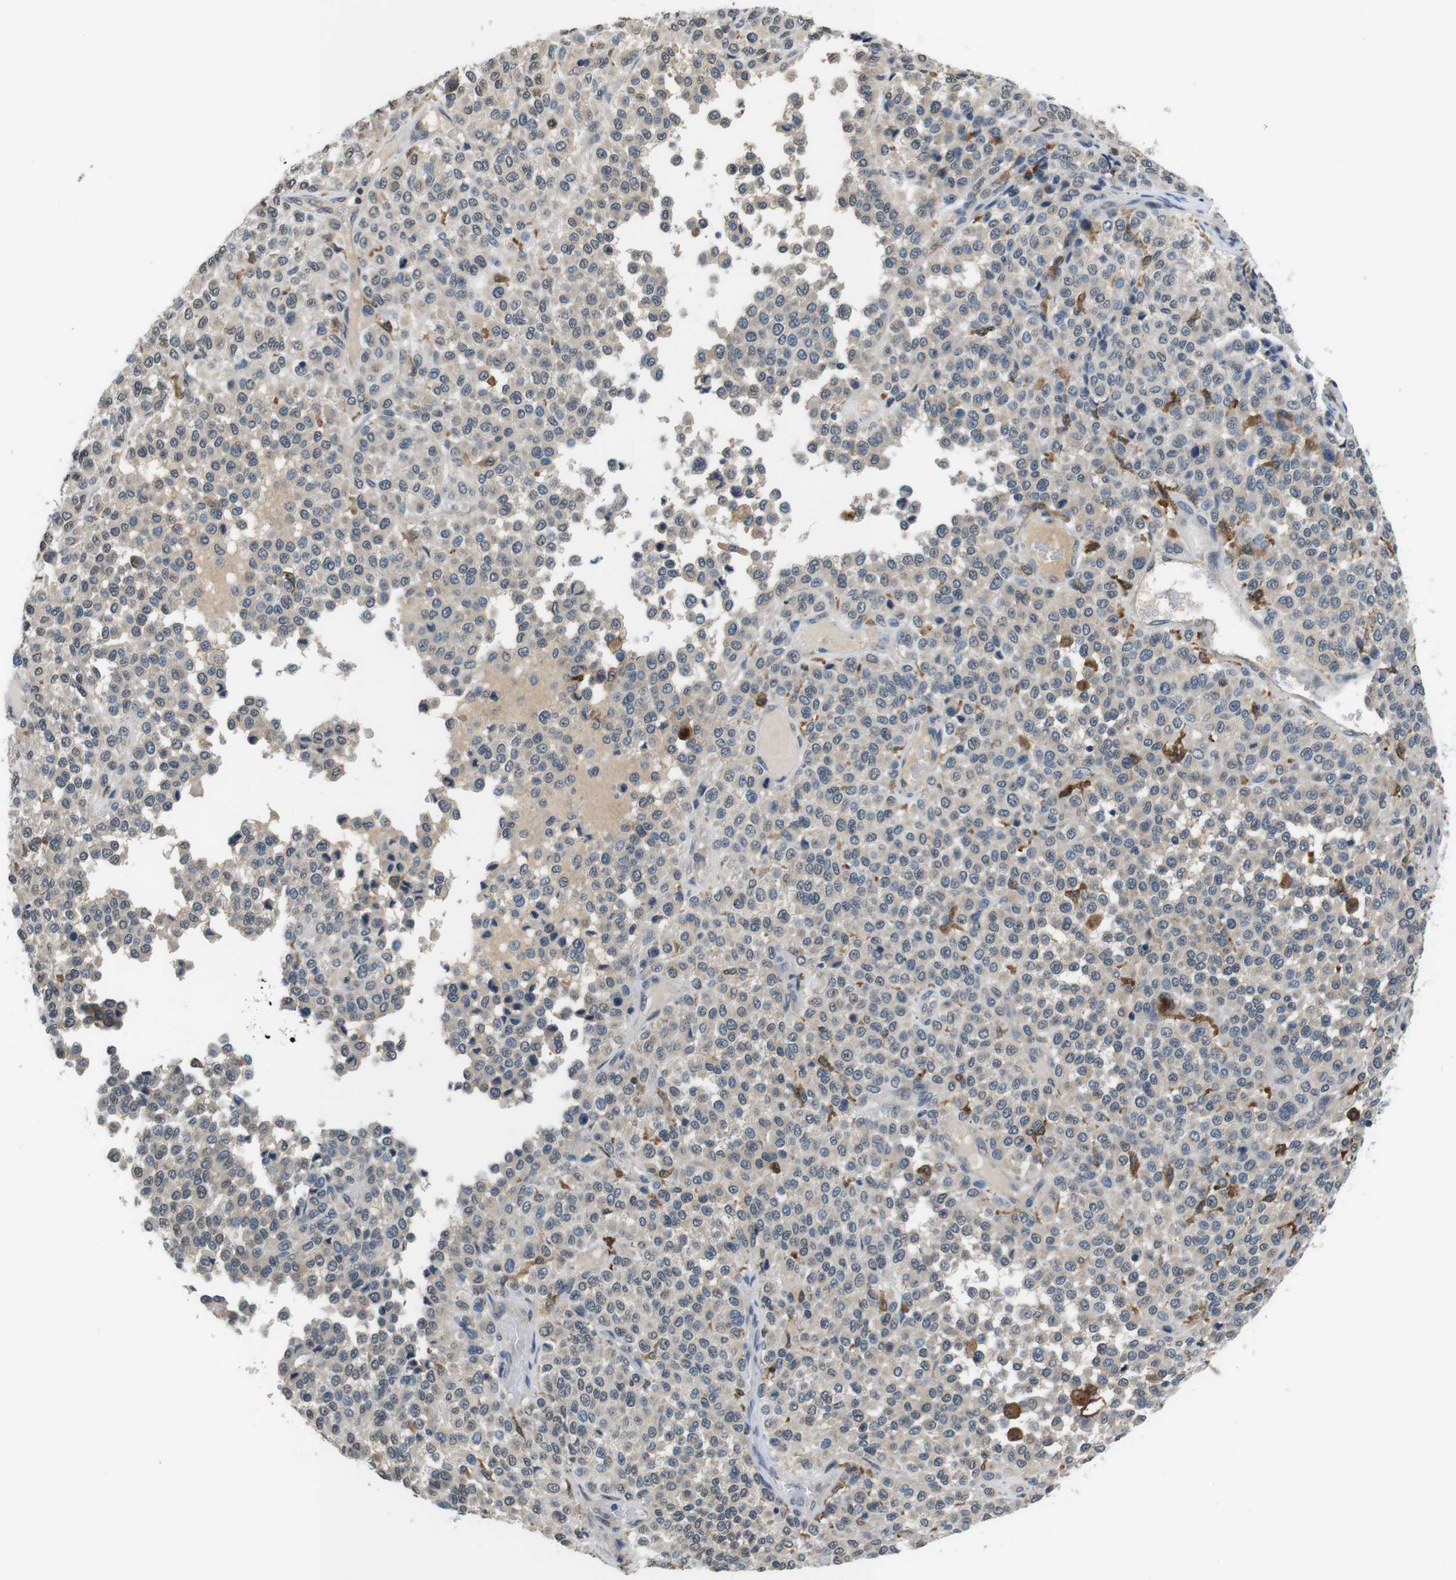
{"staining": {"intensity": "negative", "quantity": "none", "location": "none"}, "tissue": "melanoma", "cell_type": "Tumor cells", "image_type": "cancer", "snomed": [{"axis": "morphology", "description": "Malignant melanoma, Metastatic site"}, {"axis": "topography", "description": "Pancreas"}], "caption": "A high-resolution image shows immunohistochemistry staining of melanoma, which displays no significant expression in tumor cells.", "gene": "CD163L1", "patient": {"sex": "female", "age": 30}}